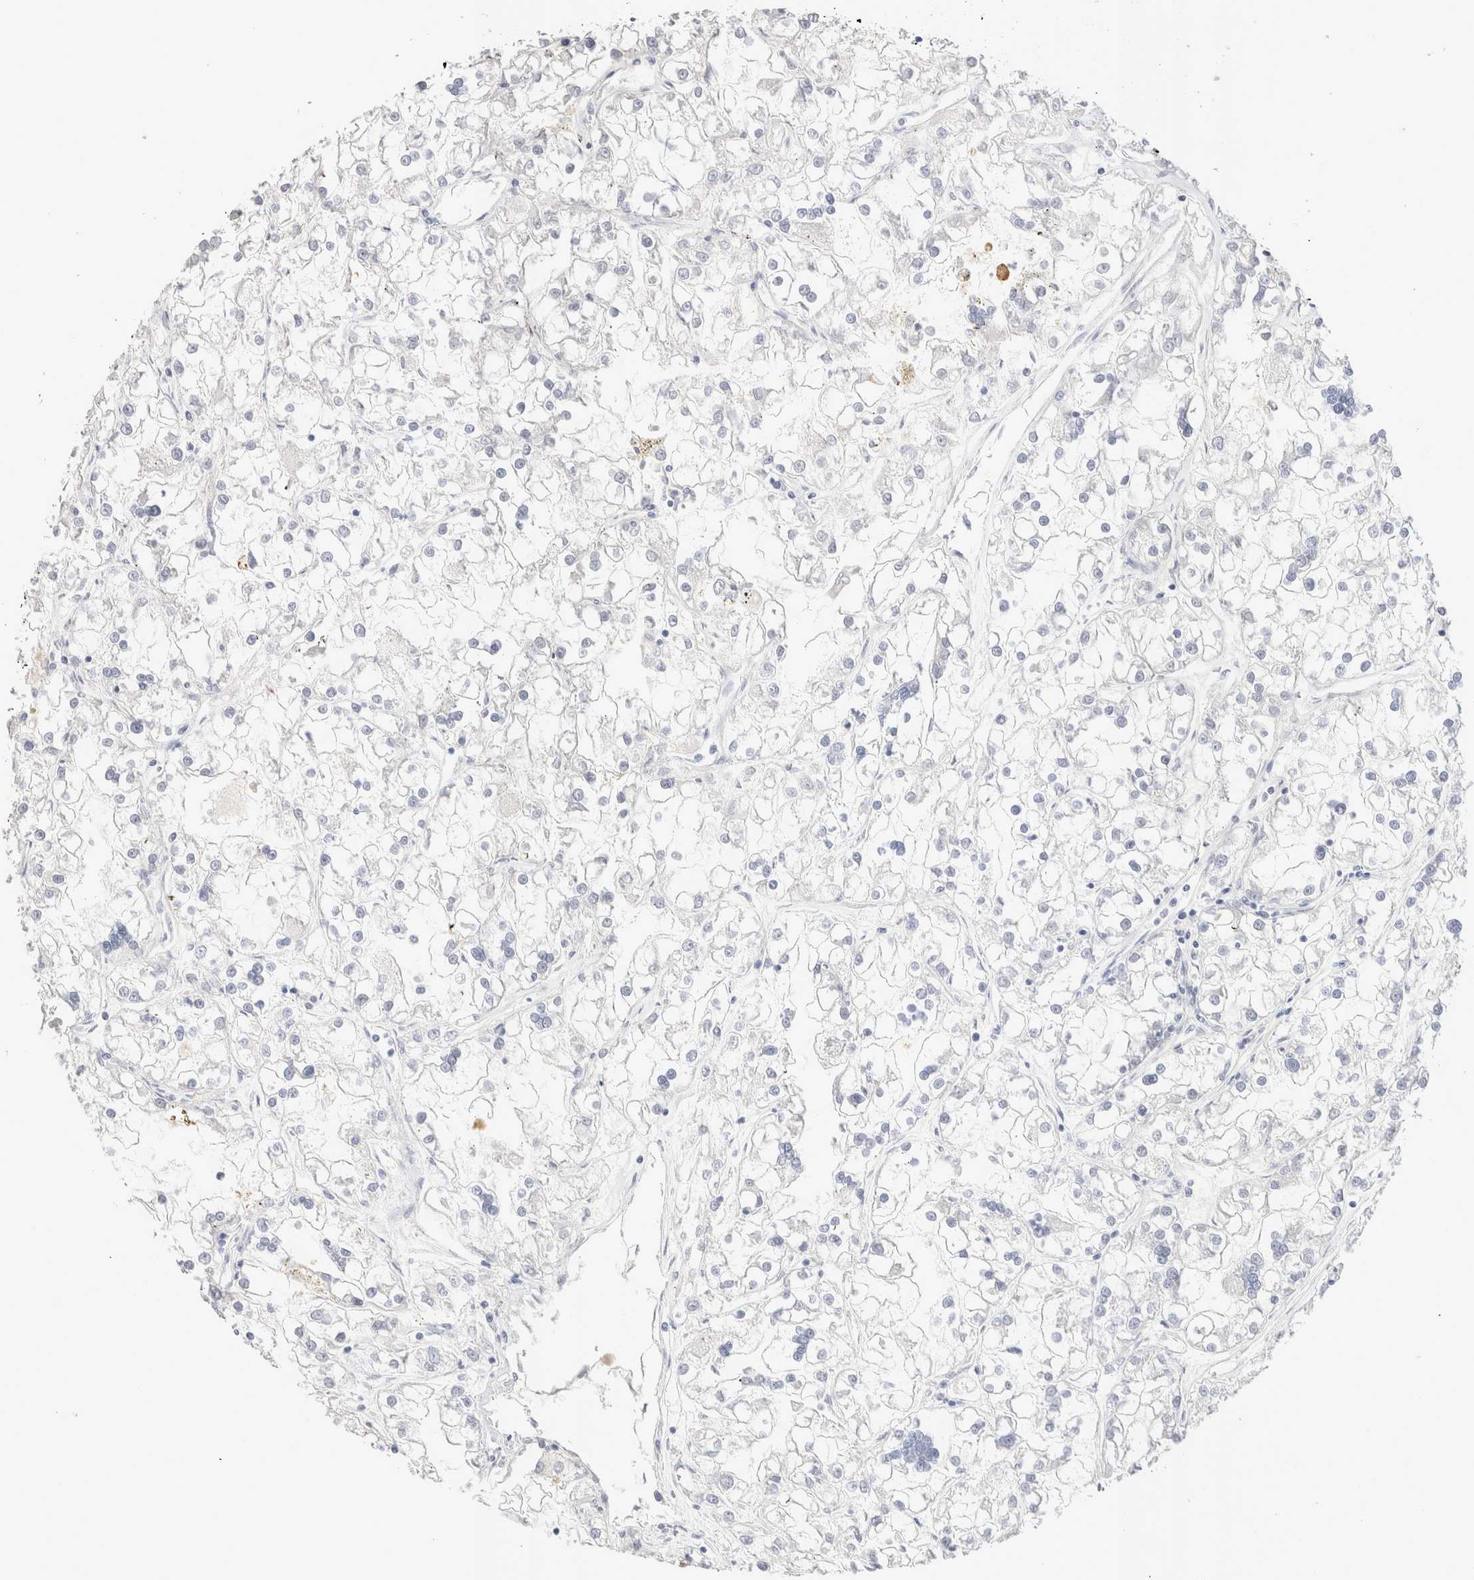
{"staining": {"intensity": "negative", "quantity": "none", "location": "none"}, "tissue": "renal cancer", "cell_type": "Tumor cells", "image_type": "cancer", "snomed": [{"axis": "morphology", "description": "Adenocarcinoma, NOS"}, {"axis": "topography", "description": "Kidney"}], "caption": "DAB immunohistochemical staining of human renal cancer shows no significant expression in tumor cells.", "gene": "EPCAM", "patient": {"sex": "female", "age": 52}}